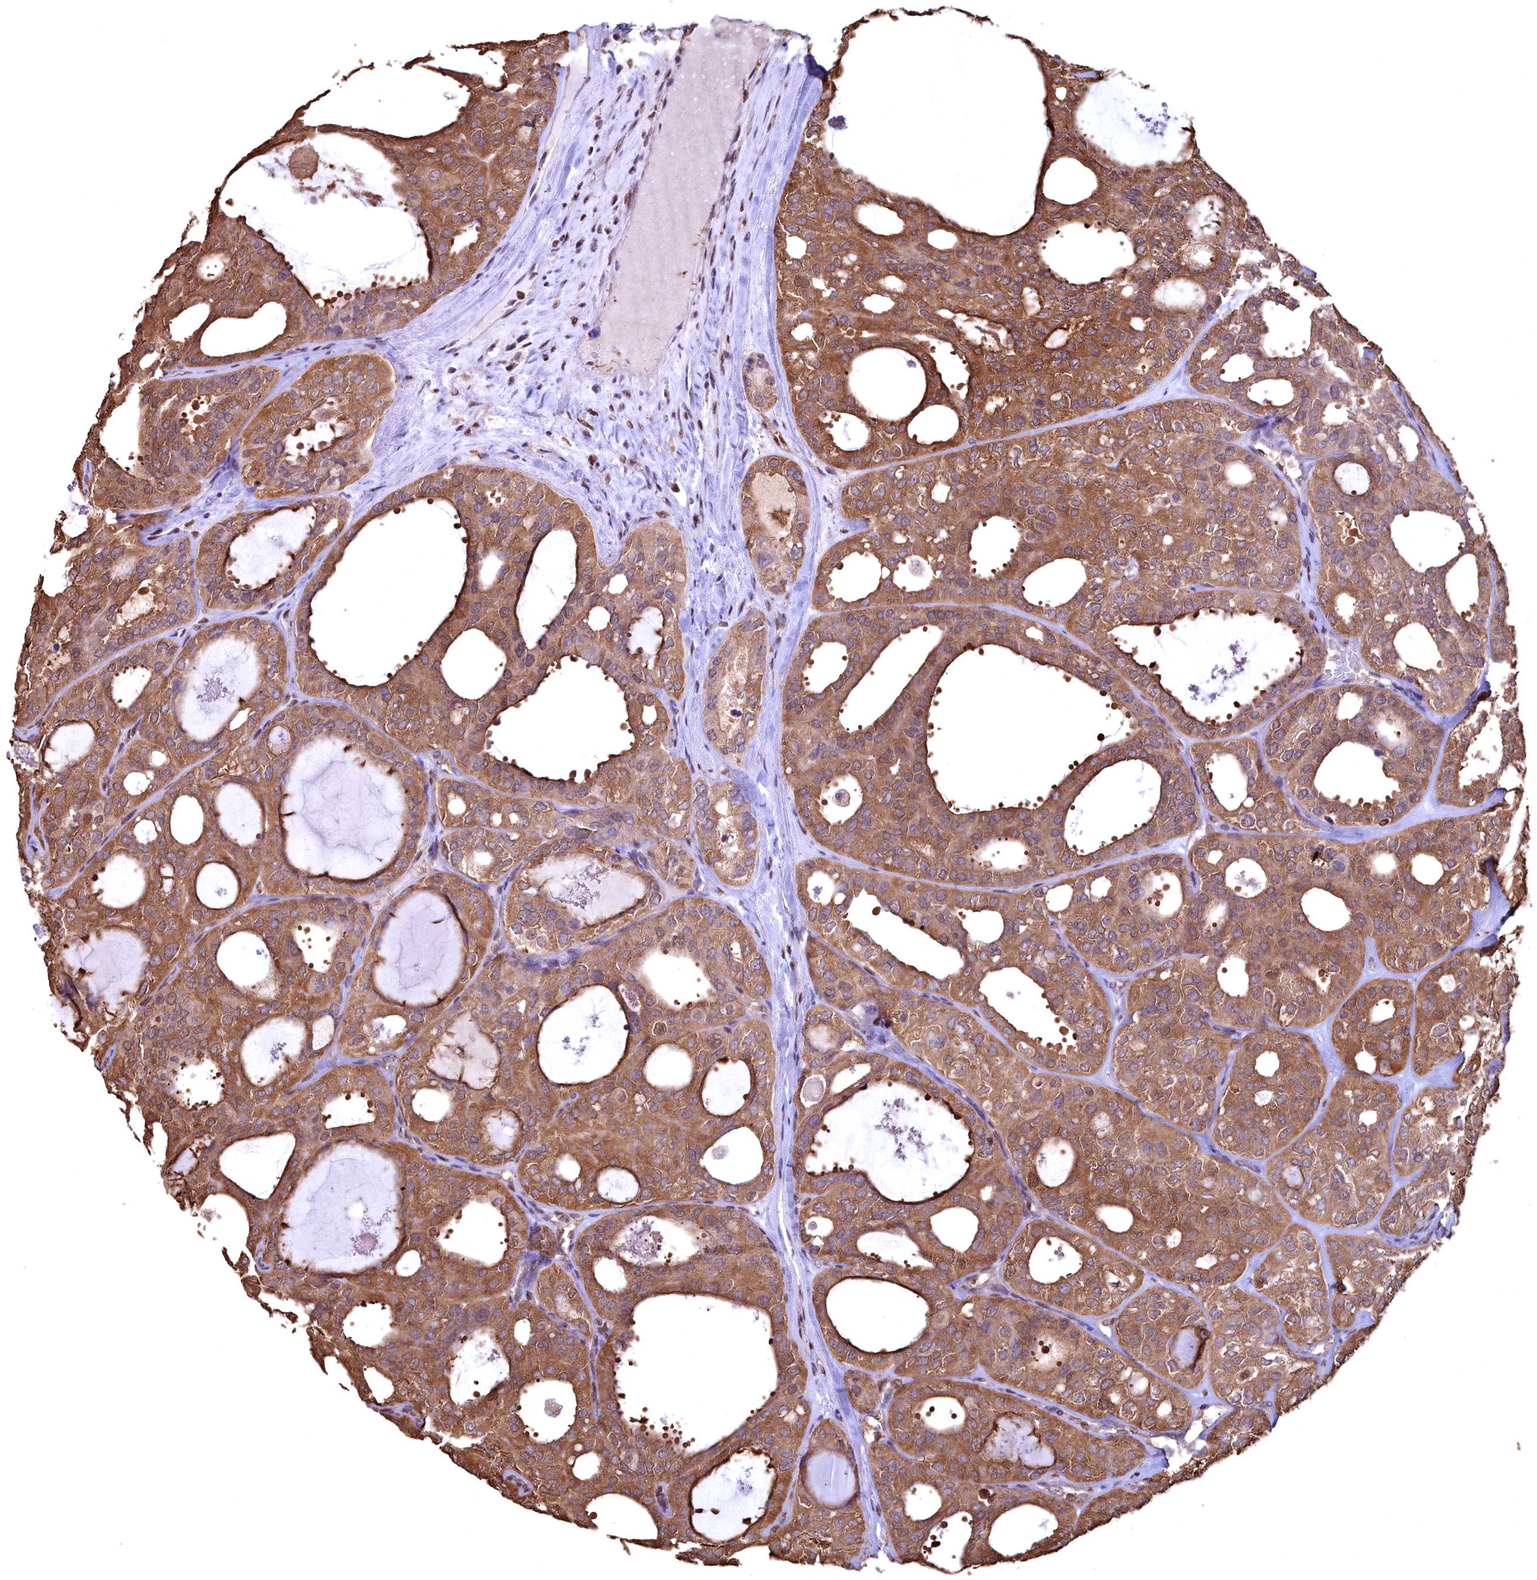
{"staining": {"intensity": "strong", "quantity": ">75%", "location": "cytoplasmic/membranous"}, "tissue": "thyroid cancer", "cell_type": "Tumor cells", "image_type": "cancer", "snomed": [{"axis": "morphology", "description": "Follicular adenoma carcinoma, NOS"}, {"axis": "topography", "description": "Thyroid gland"}], "caption": "Immunohistochemistry of thyroid cancer (follicular adenoma carcinoma) displays high levels of strong cytoplasmic/membranous positivity in approximately >75% of tumor cells.", "gene": "GAPDH", "patient": {"sex": "male", "age": 75}}